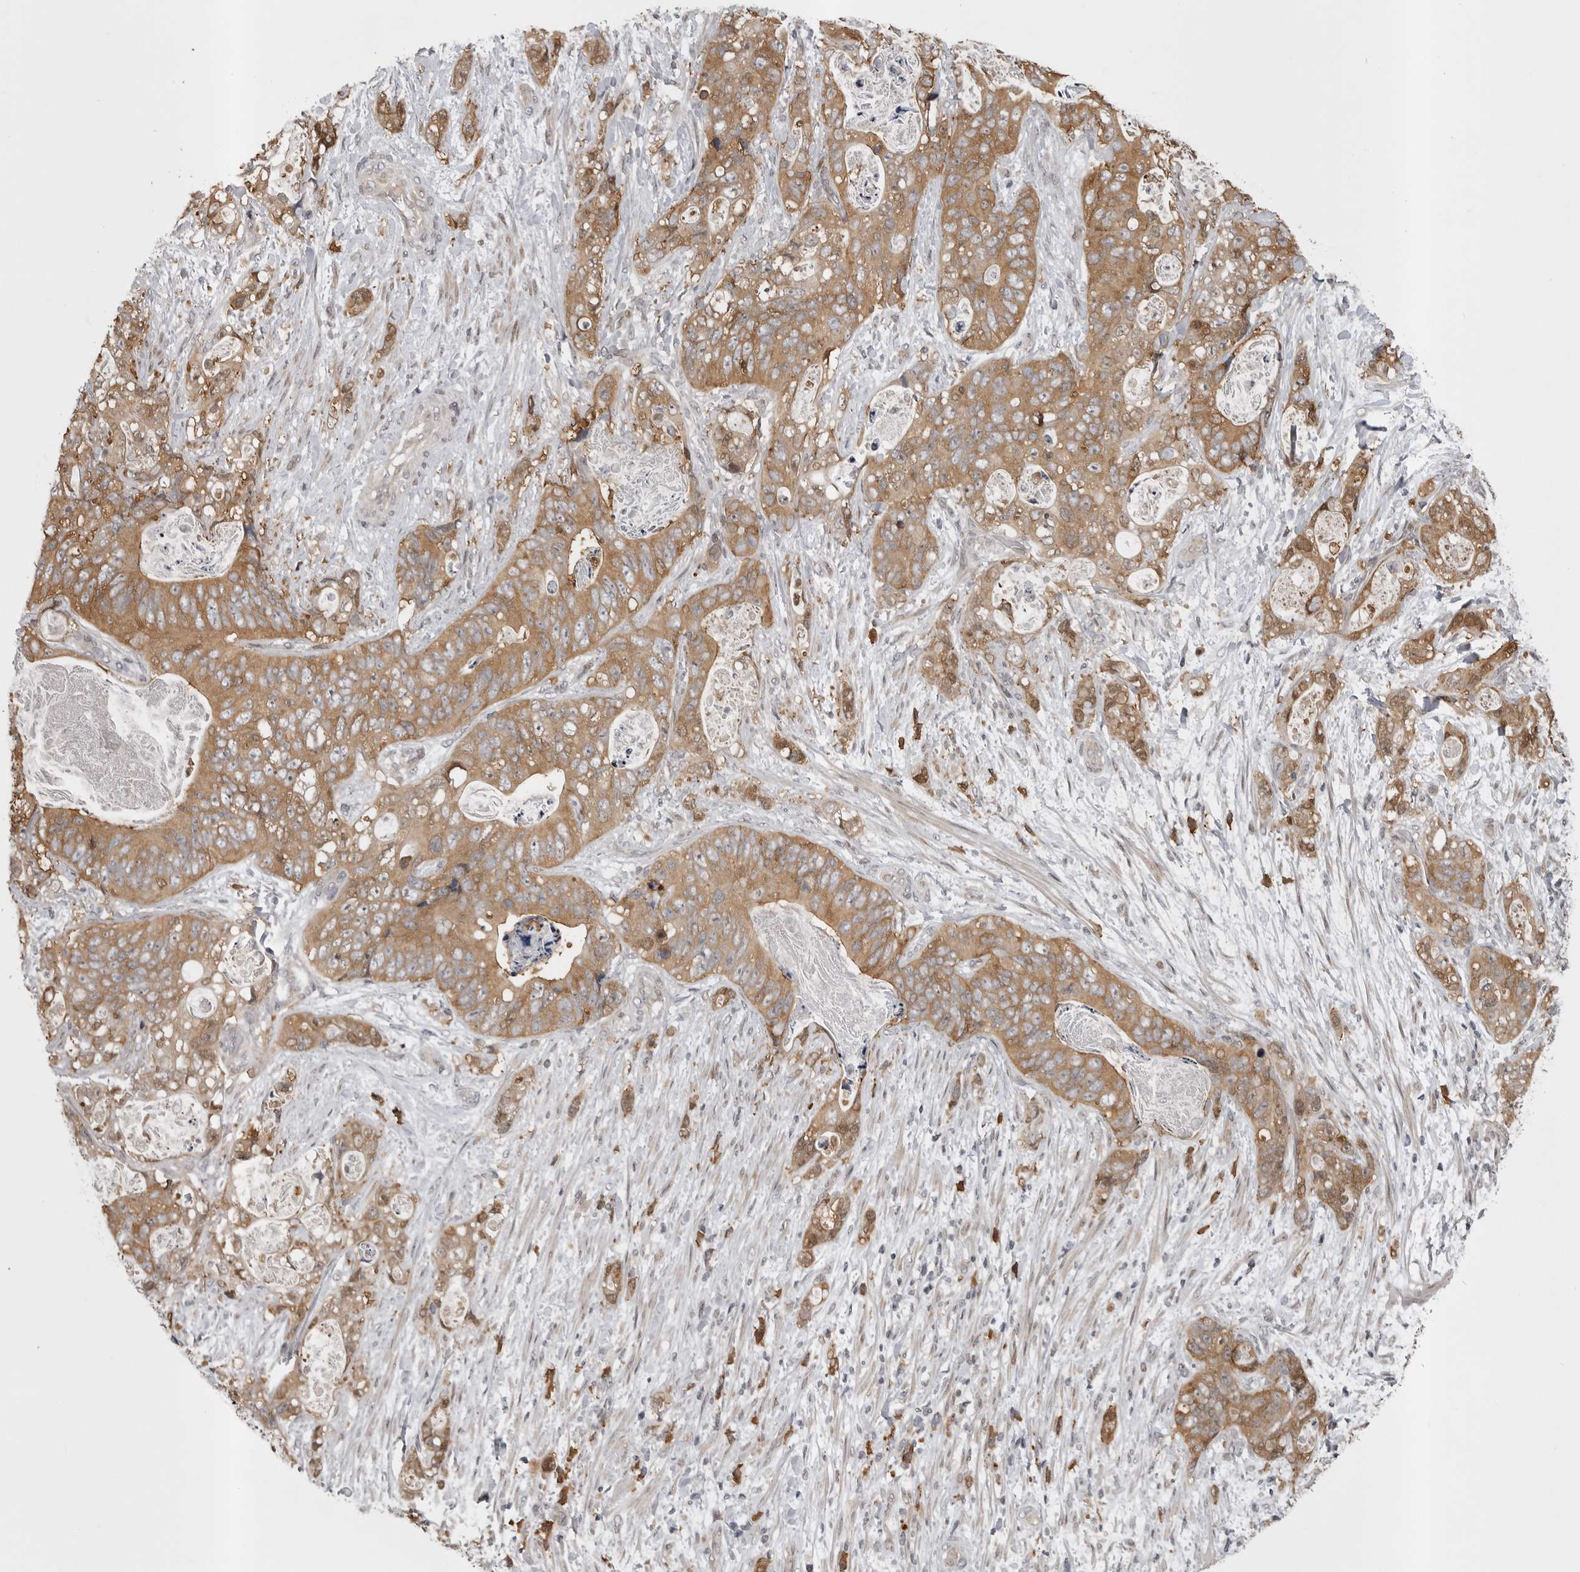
{"staining": {"intensity": "moderate", "quantity": ">75%", "location": "cytoplasmic/membranous"}, "tissue": "stomach cancer", "cell_type": "Tumor cells", "image_type": "cancer", "snomed": [{"axis": "morphology", "description": "Normal tissue, NOS"}, {"axis": "morphology", "description": "Adenocarcinoma, NOS"}, {"axis": "topography", "description": "Stomach"}], "caption": "Stomach cancer (adenocarcinoma) stained with DAB immunohistochemistry (IHC) displays medium levels of moderate cytoplasmic/membranous expression in approximately >75% of tumor cells.", "gene": "SNX16", "patient": {"sex": "female", "age": 89}}